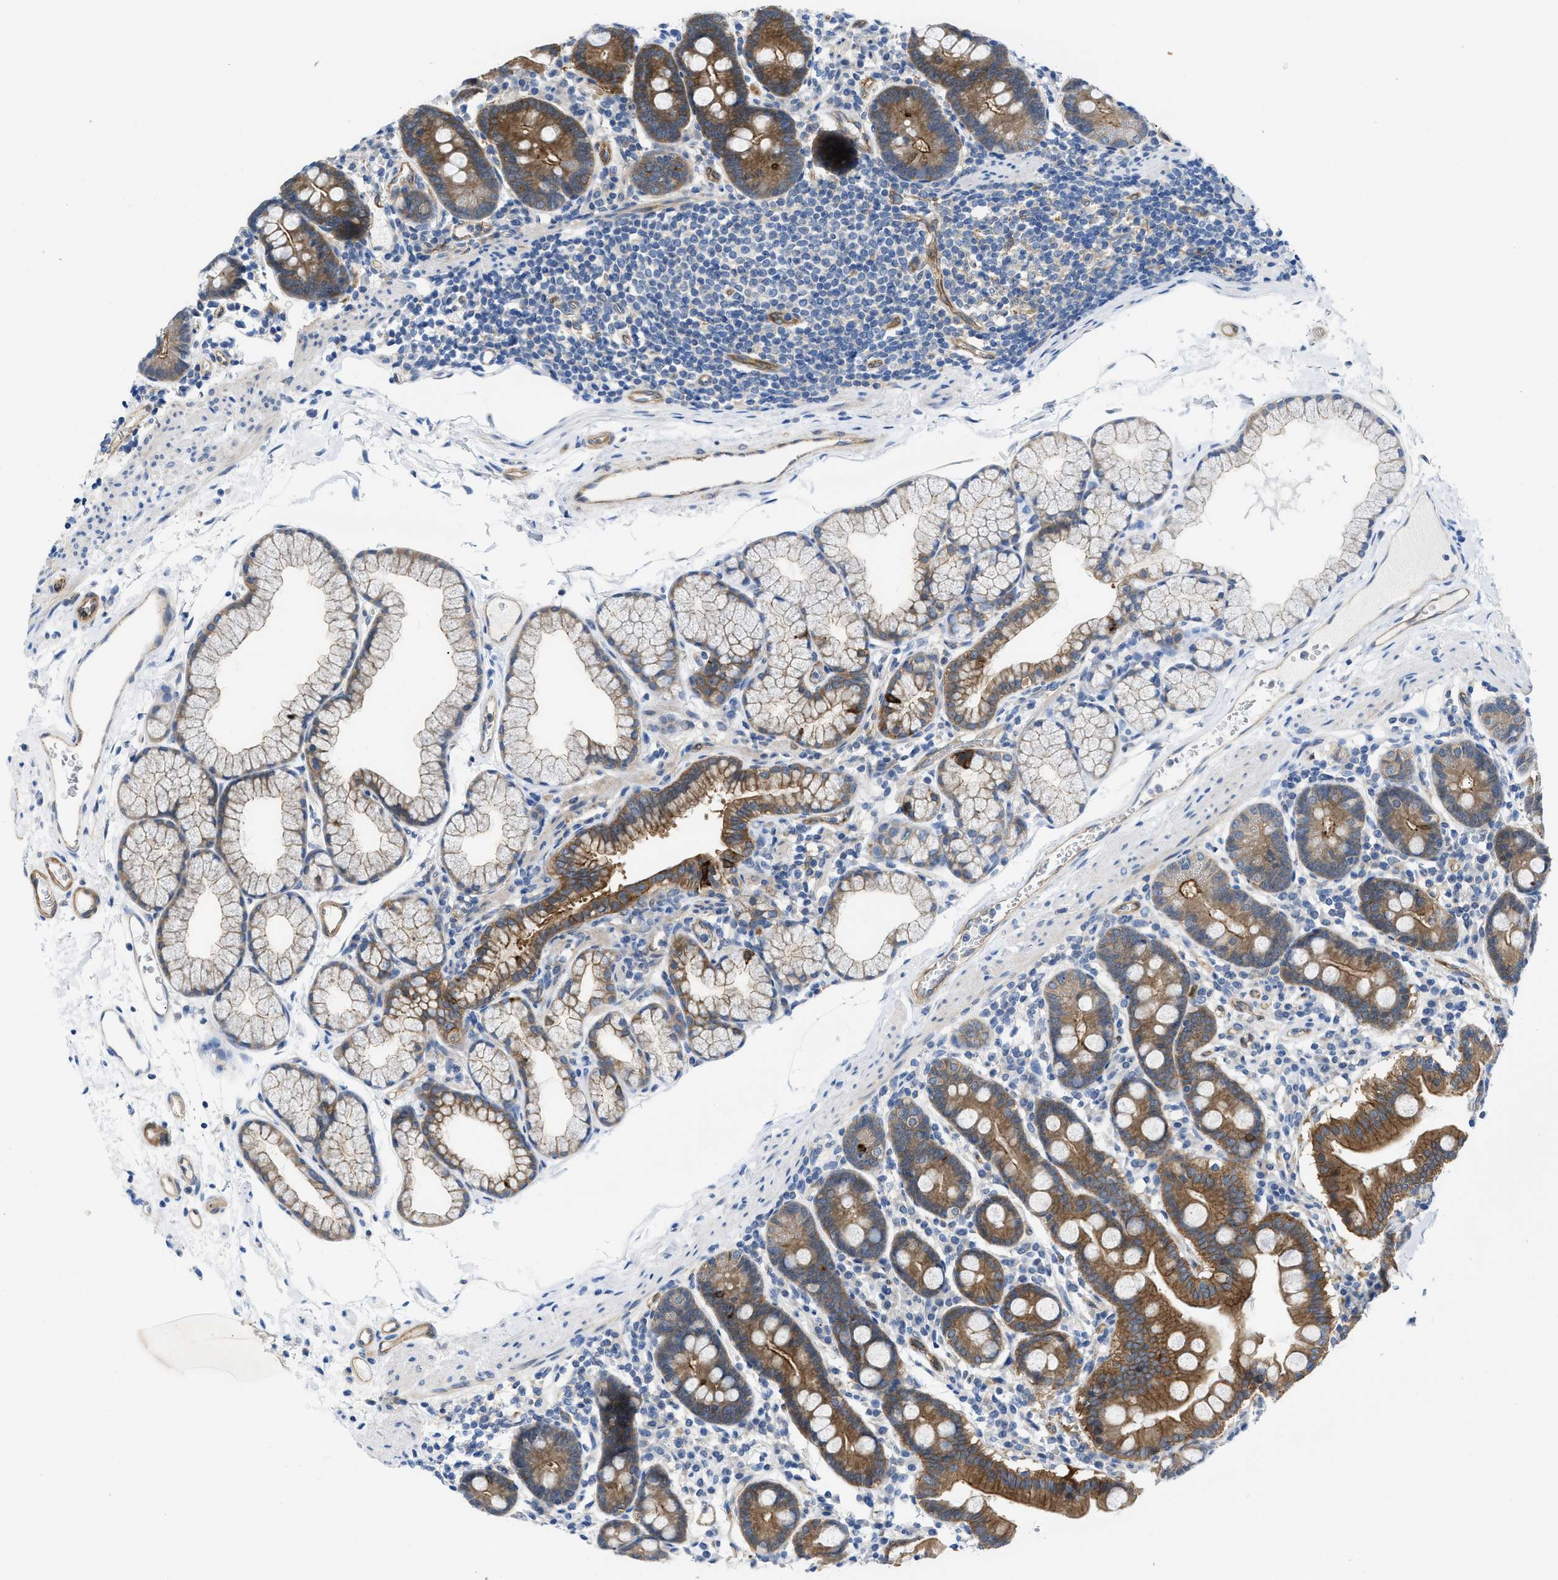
{"staining": {"intensity": "moderate", "quantity": ">75%", "location": "cytoplasmic/membranous"}, "tissue": "duodenum", "cell_type": "Glandular cells", "image_type": "normal", "snomed": [{"axis": "morphology", "description": "Normal tissue, NOS"}, {"axis": "topography", "description": "Duodenum"}], "caption": "Moderate cytoplasmic/membranous expression for a protein is identified in about >75% of glandular cells of unremarkable duodenum using immunohistochemistry (IHC).", "gene": "PDLIM5", "patient": {"sex": "male", "age": 50}}